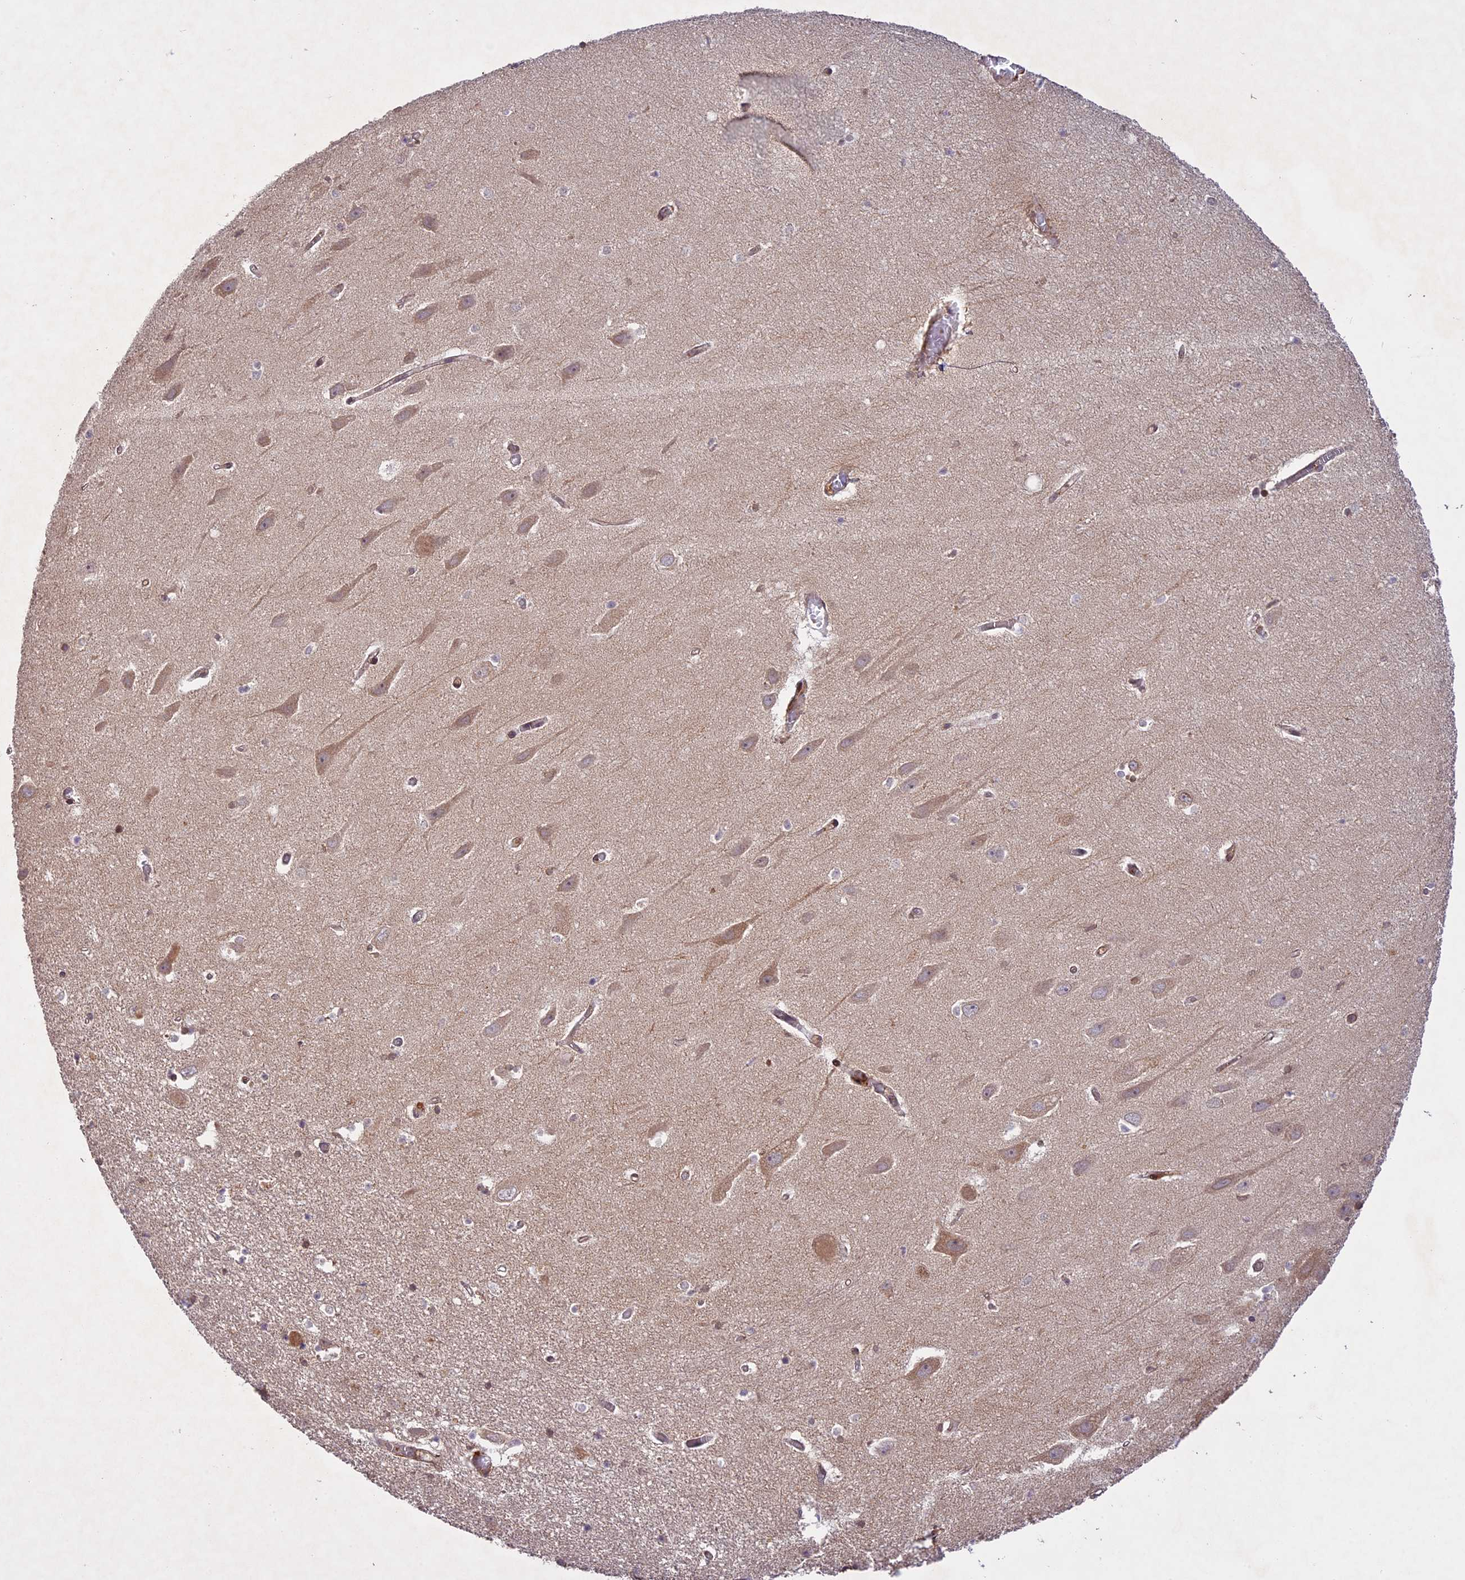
{"staining": {"intensity": "weak", "quantity": "<25%", "location": "cytoplasmic/membranous"}, "tissue": "hippocampus", "cell_type": "Glial cells", "image_type": "normal", "snomed": [{"axis": "morphology", "description": "Normal tissue, NOS"}, {"axis": "topography", "description": "Hippocampus"}], "caption": "An immunohistochemistry (IHC) histopathology image of benign hippocampus is shown. There is no staining in glial cells of hippocampus.", "gene": "DGKH", "patient": {"sex": "female", "age": 64}}